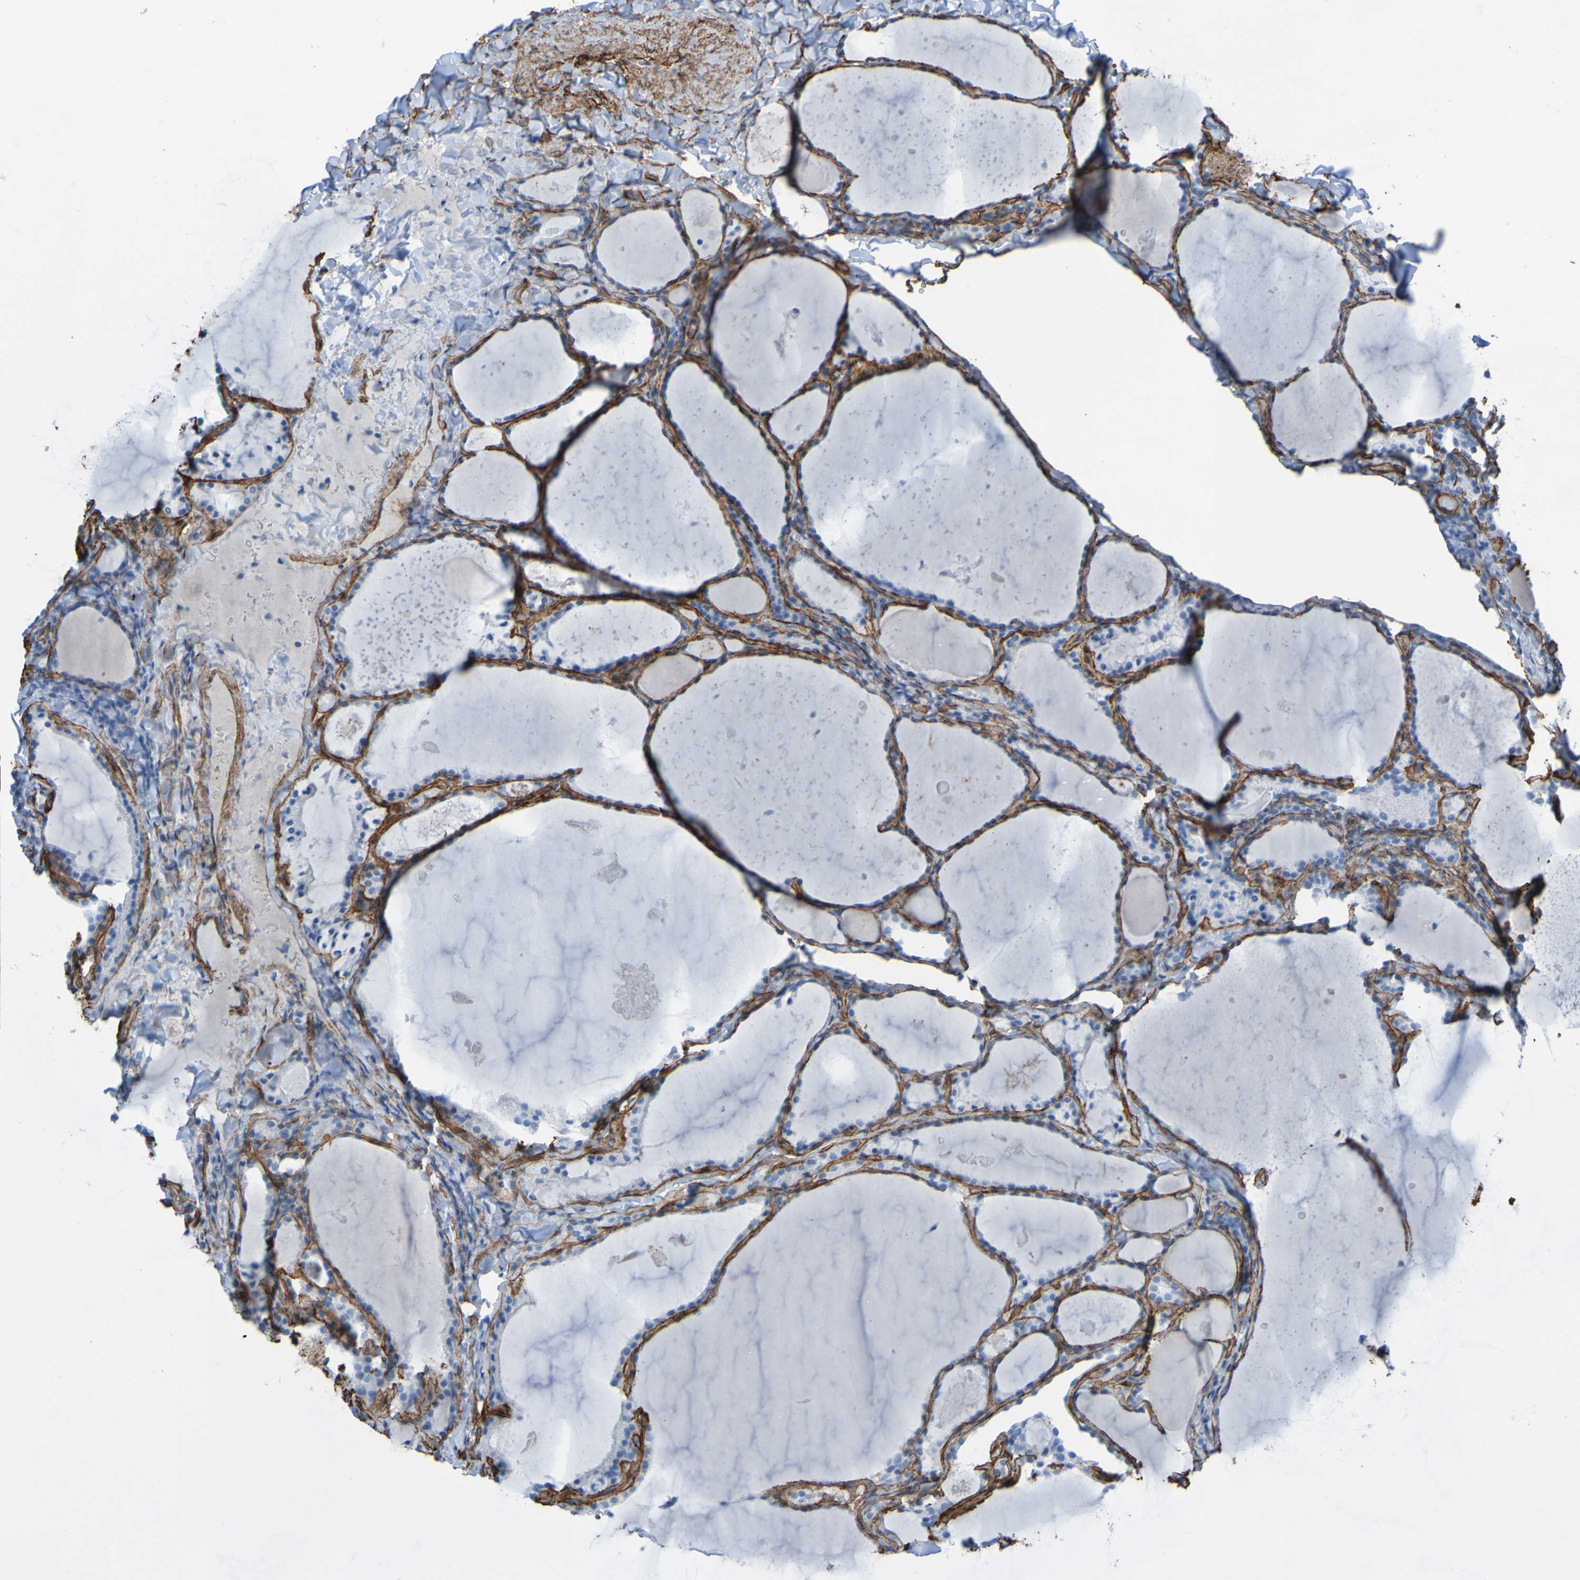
{"staining": {"intensity": "negative", "quantity": "none", "location": "none"}, "tissue": "thyroid cancer", "cell_type": "Tumor cells", "image_type": "cancer", "snomed": [{"axis": "morphology", "description": "Papillary adenocarcinoma, NOS"}, {"axis": "topography", "description": "Thyroid gland"}], "caption": "Histopathology image shows no significant protein staining in tumor cells of papillary adenocarcinoma (thyroid).", "gene": "COL4A2", "patient": {"sex": "female", "age": 42}}